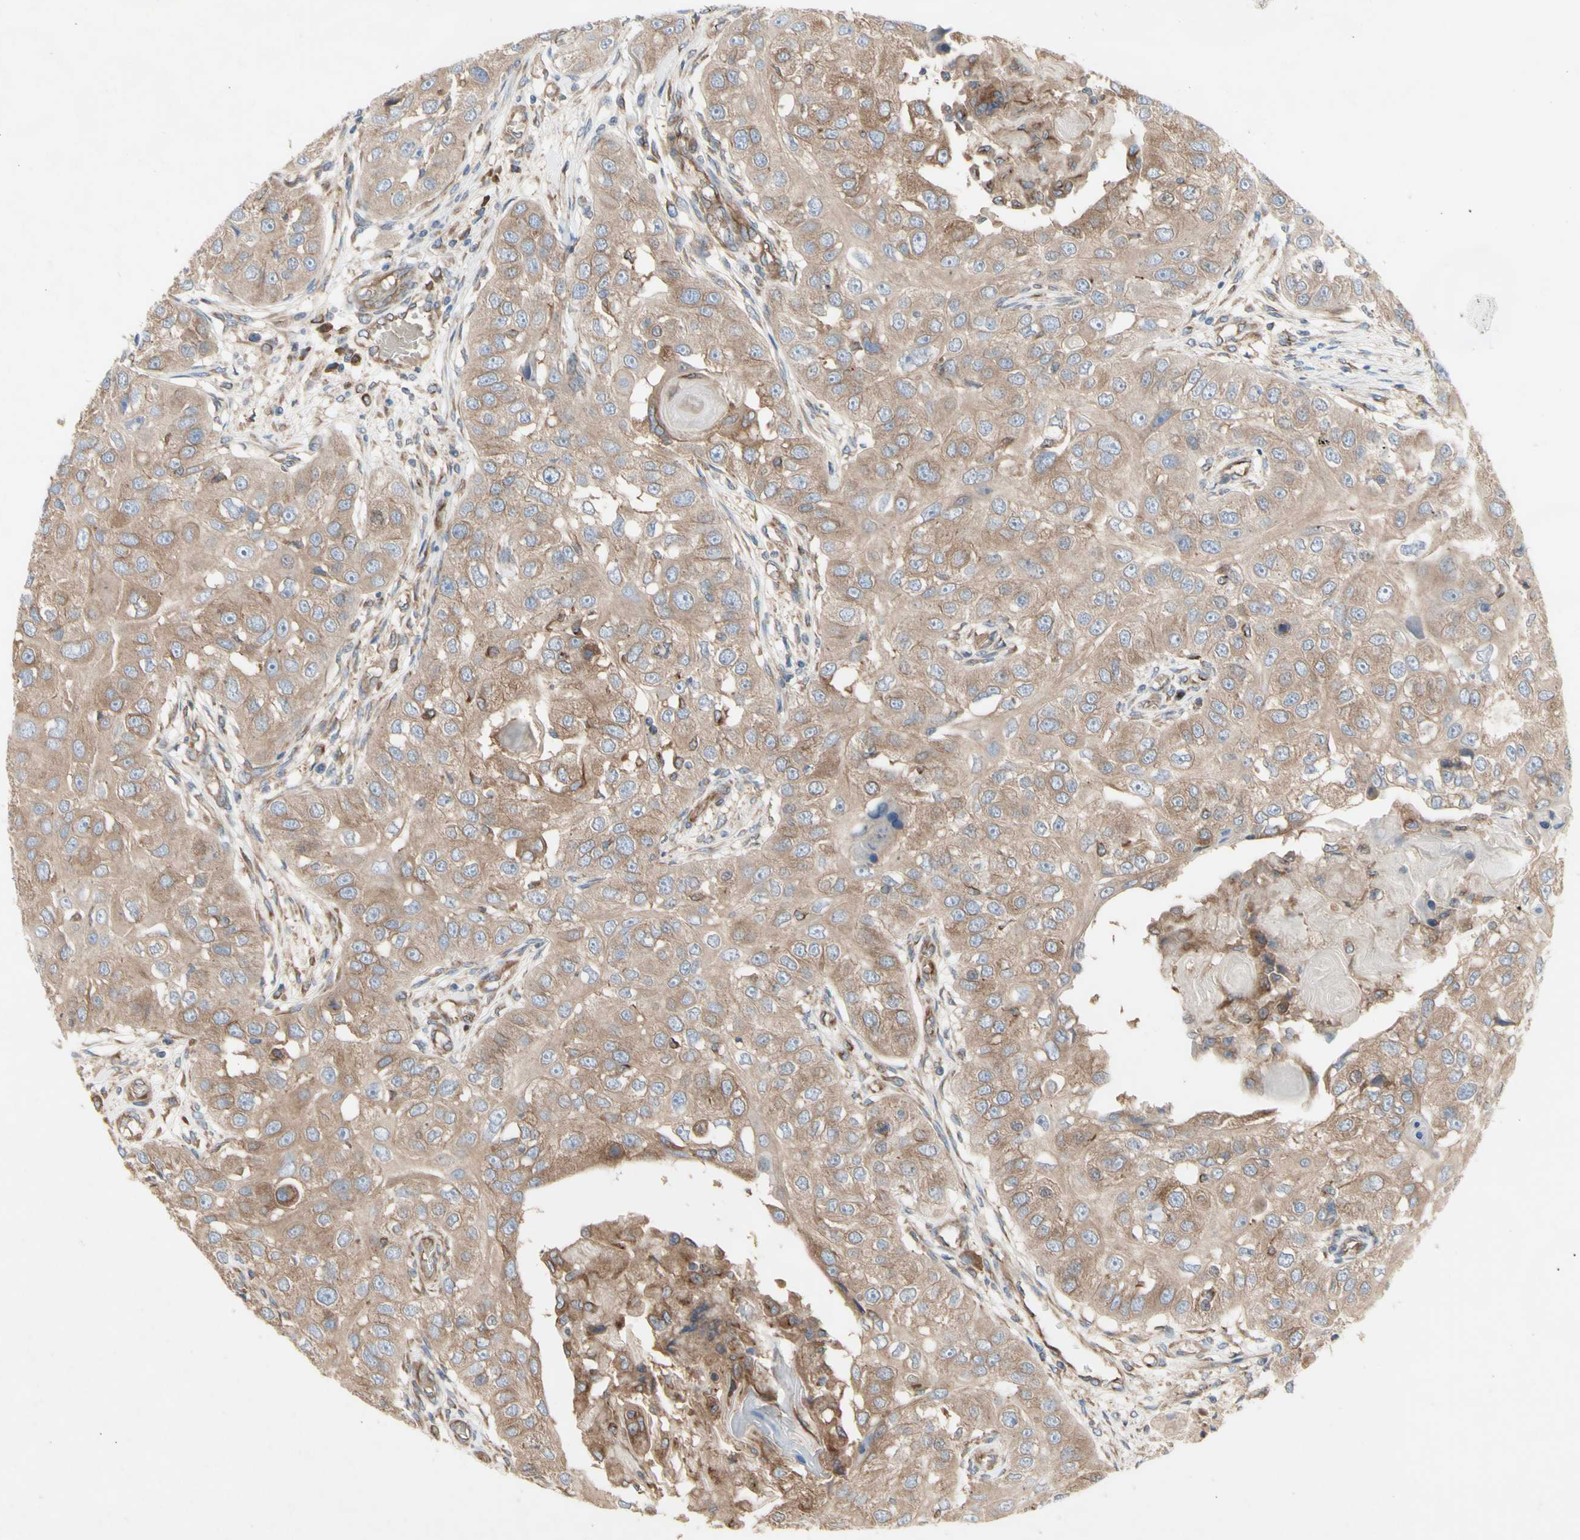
{"staining": {"intensity": "moderate", "quantity": ">75%", "location": "cytoplasmic/membranous"}, "tissue": "head and neck cancer", "cell_type": "Tumor cells", "image_type": "cancer", "snomed": [{"axis": "morphology", "description": "Normal tissue, NOS"}, {"axis": "morphology", "description": "Squamous cell carcinoma, NOS"}, {"axis": "topography", "description": "Skeletal muscle"}, {"axis": "topography", "description": "Head-Neck"}], "caption": "Squamous cell carcinoma (head and neck) tissue reveals moderate cytoplasmic/membranous expression in about >75% of tumor cells The staining was performed using DAB, with brown indicating positive protein expression. Nuclei are stained blue with hematoxylin.", "gene": "KLC1", "patient": {"sex": "male", "age": 51}}